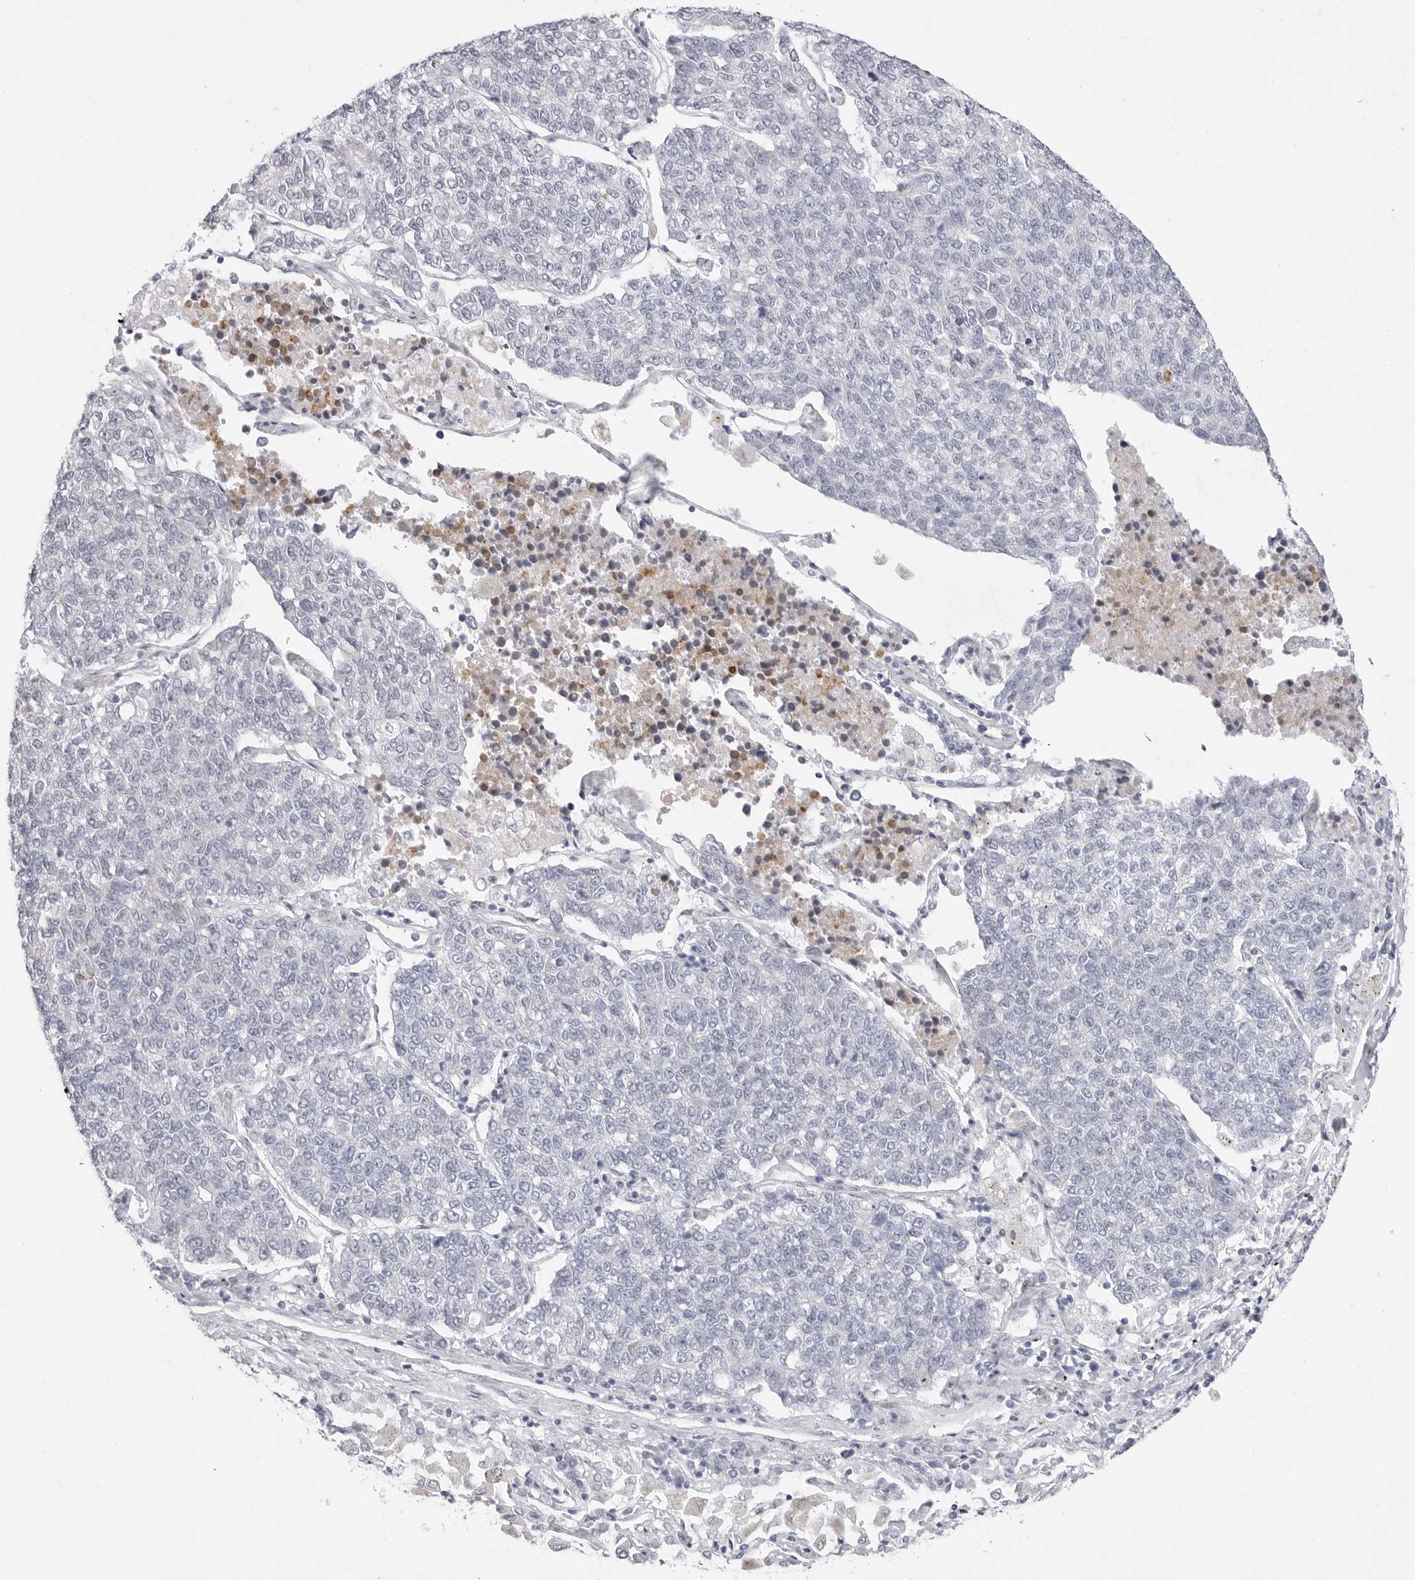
{"staining": {"intensity": "negative", "quantity": "none", "location": "none"}, "tissue": "lung cancer", "cell_type": "Tumor cells", "image_type": "cancer", "snomed": [{"axis": "morphology", "description": "Adenocarcinoma, NOS"}, {"axis": "topography", "description": "Lung"}], "caption": "IHC photomicrograph of neoplastic tissue: human lung cancer stained with DAB displays no significant protein expression in tumor cells.", "gene": "TSSK1B", "patient": {"sex": "male", "age": 49}}